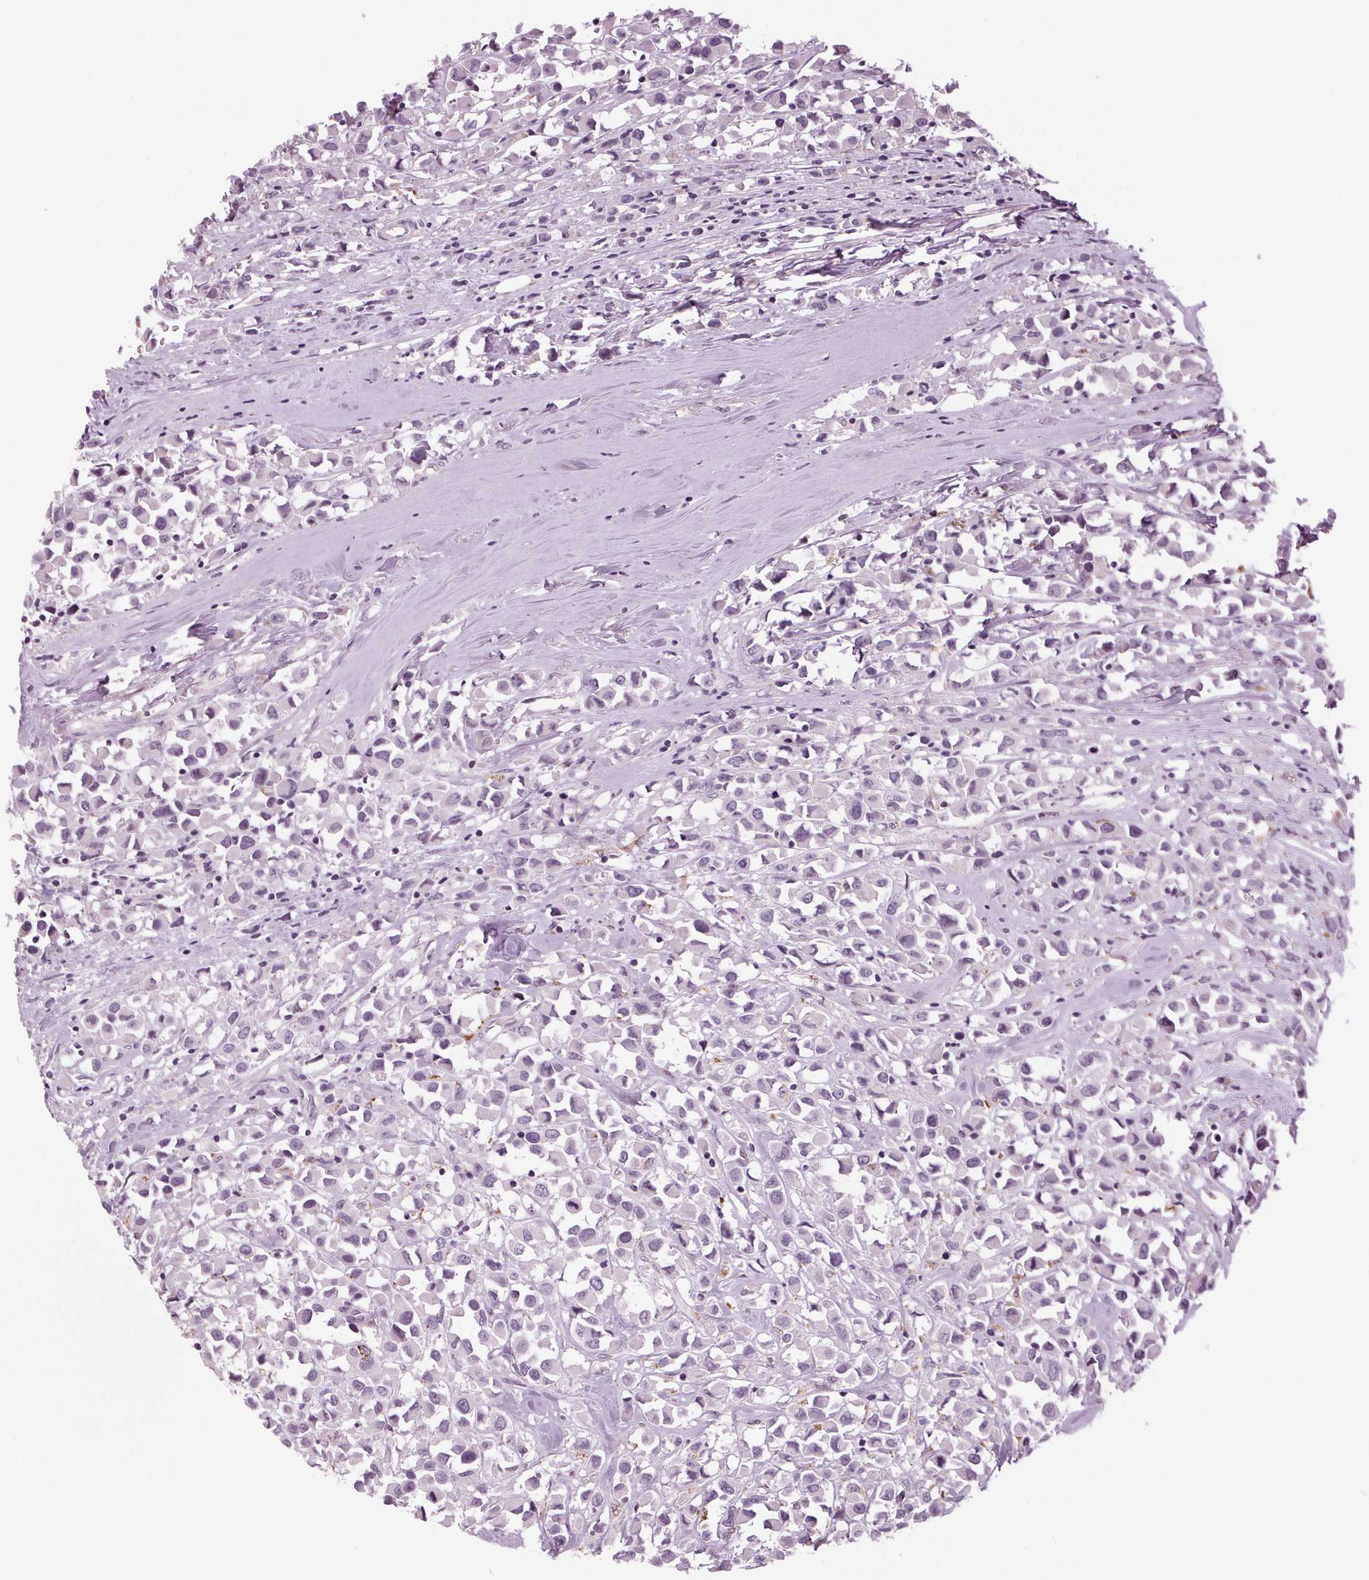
{"staining": {"intensity": "negative", "quantity": "none", "location": "none"}, "tissue": "breast cancer", "cell_type": "Tumor cells", "image_type": "cancer", "snomed": [{"axis": "morphology", "description": "Duct carcinoma"}, {"axis": "topography", "description": "Breast"}], "caption": "An IHC histopathology image of breast intraductal carcinoma is shown. There is no staining in tumor cells of breast intraductal carcinoma.", "gene": "DNAH12", "patient": {"sex": "female", "age": 61}}